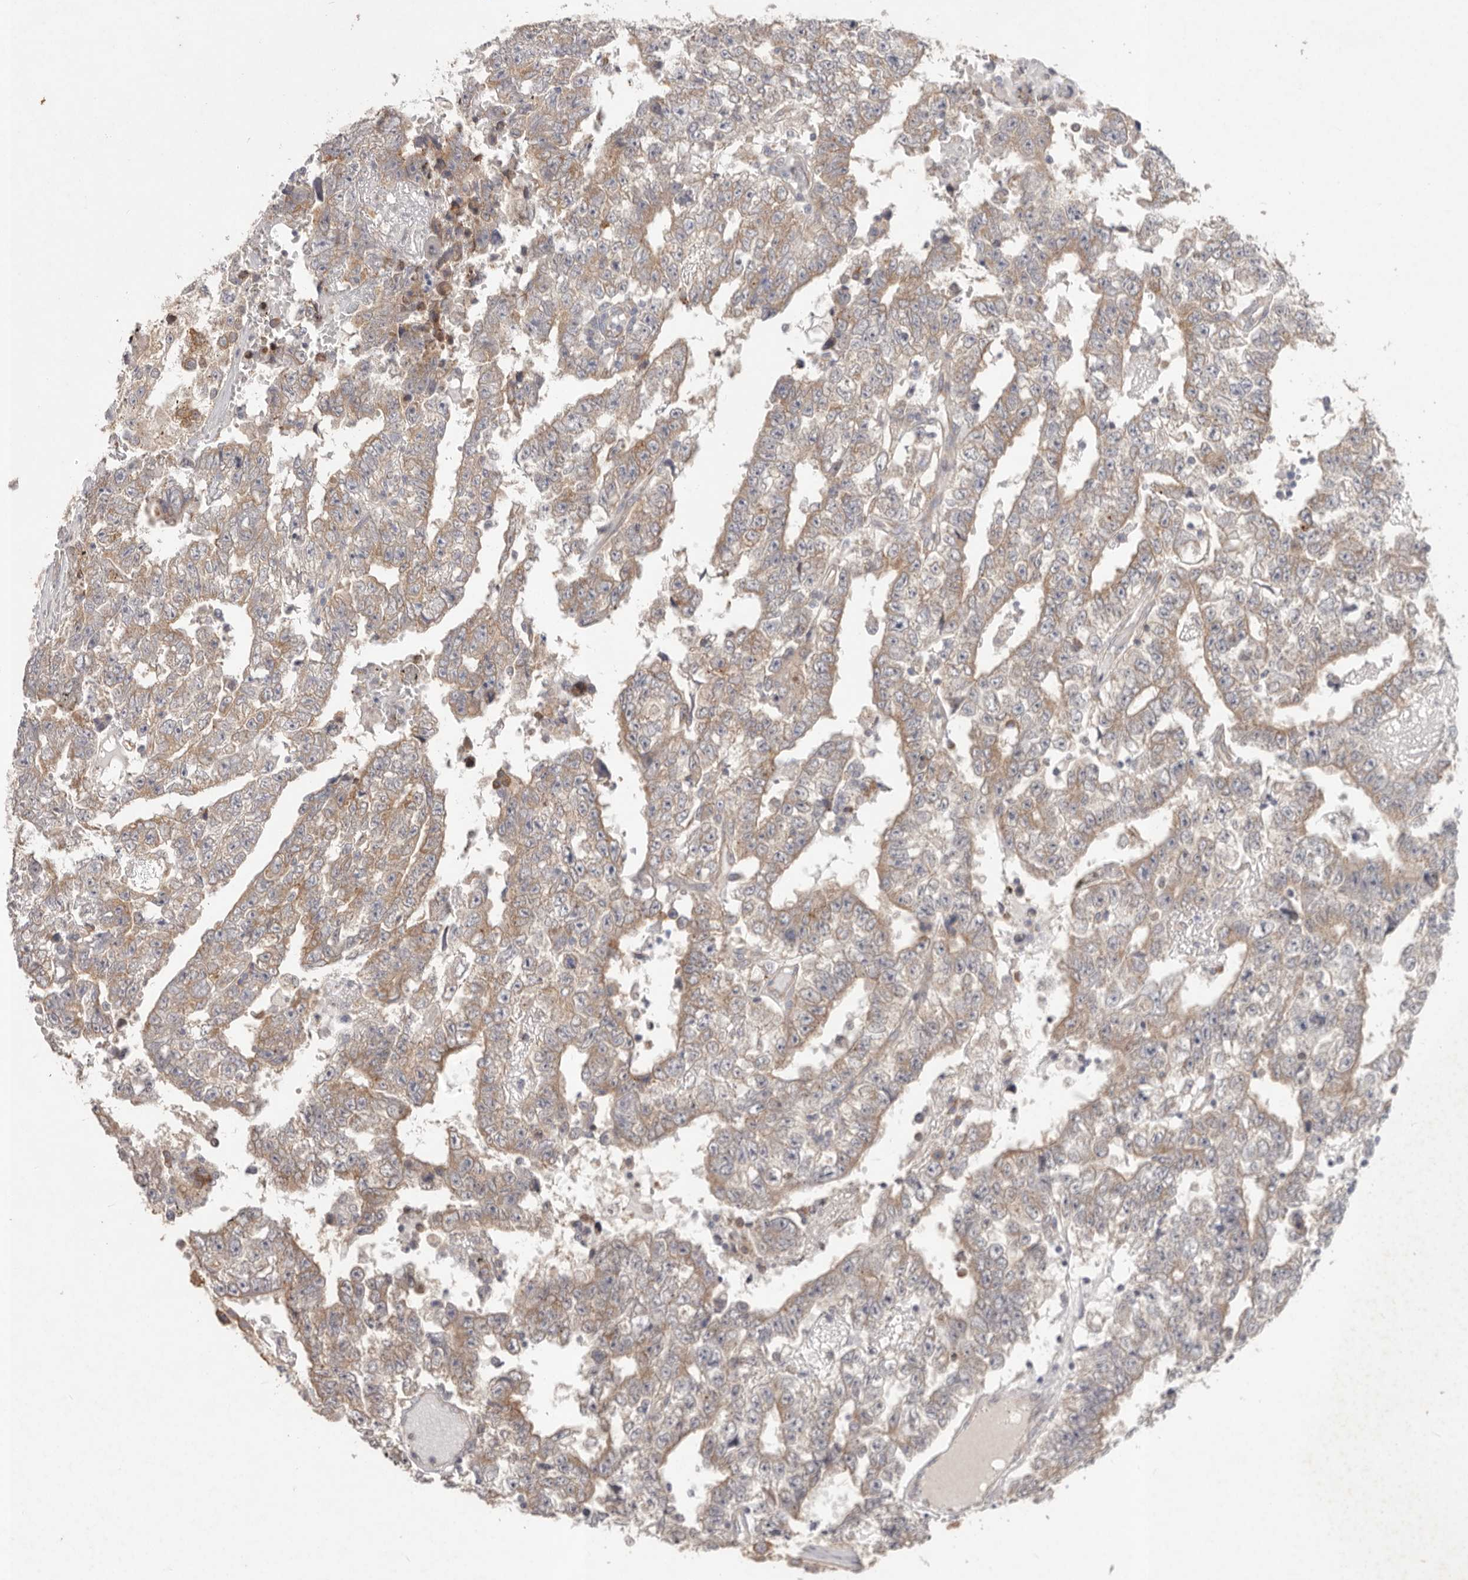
{"staining": {"intensity": "moderate", "quantity": ">75%", "location": "cytoplasmic/membranous"}, "tissue": "testis cancer", "cell_type": "Tumor cells", "image_type": "cancer", "snomed": [{"axis": "morphology", "description": "Carcinoma, Embryonal, NOS"}, {"axis": "topography", "description": "Testis"}], "caption": "The photomicrograph exhibits immunohistochemical staining of testis embryonal carcinoma. There is moderate cytoplasmic/membranous staining is appreciated in approximately >75% of tumor cells.", "gene": "WDR77", "patient": {"sex": "male", "age": 25}}